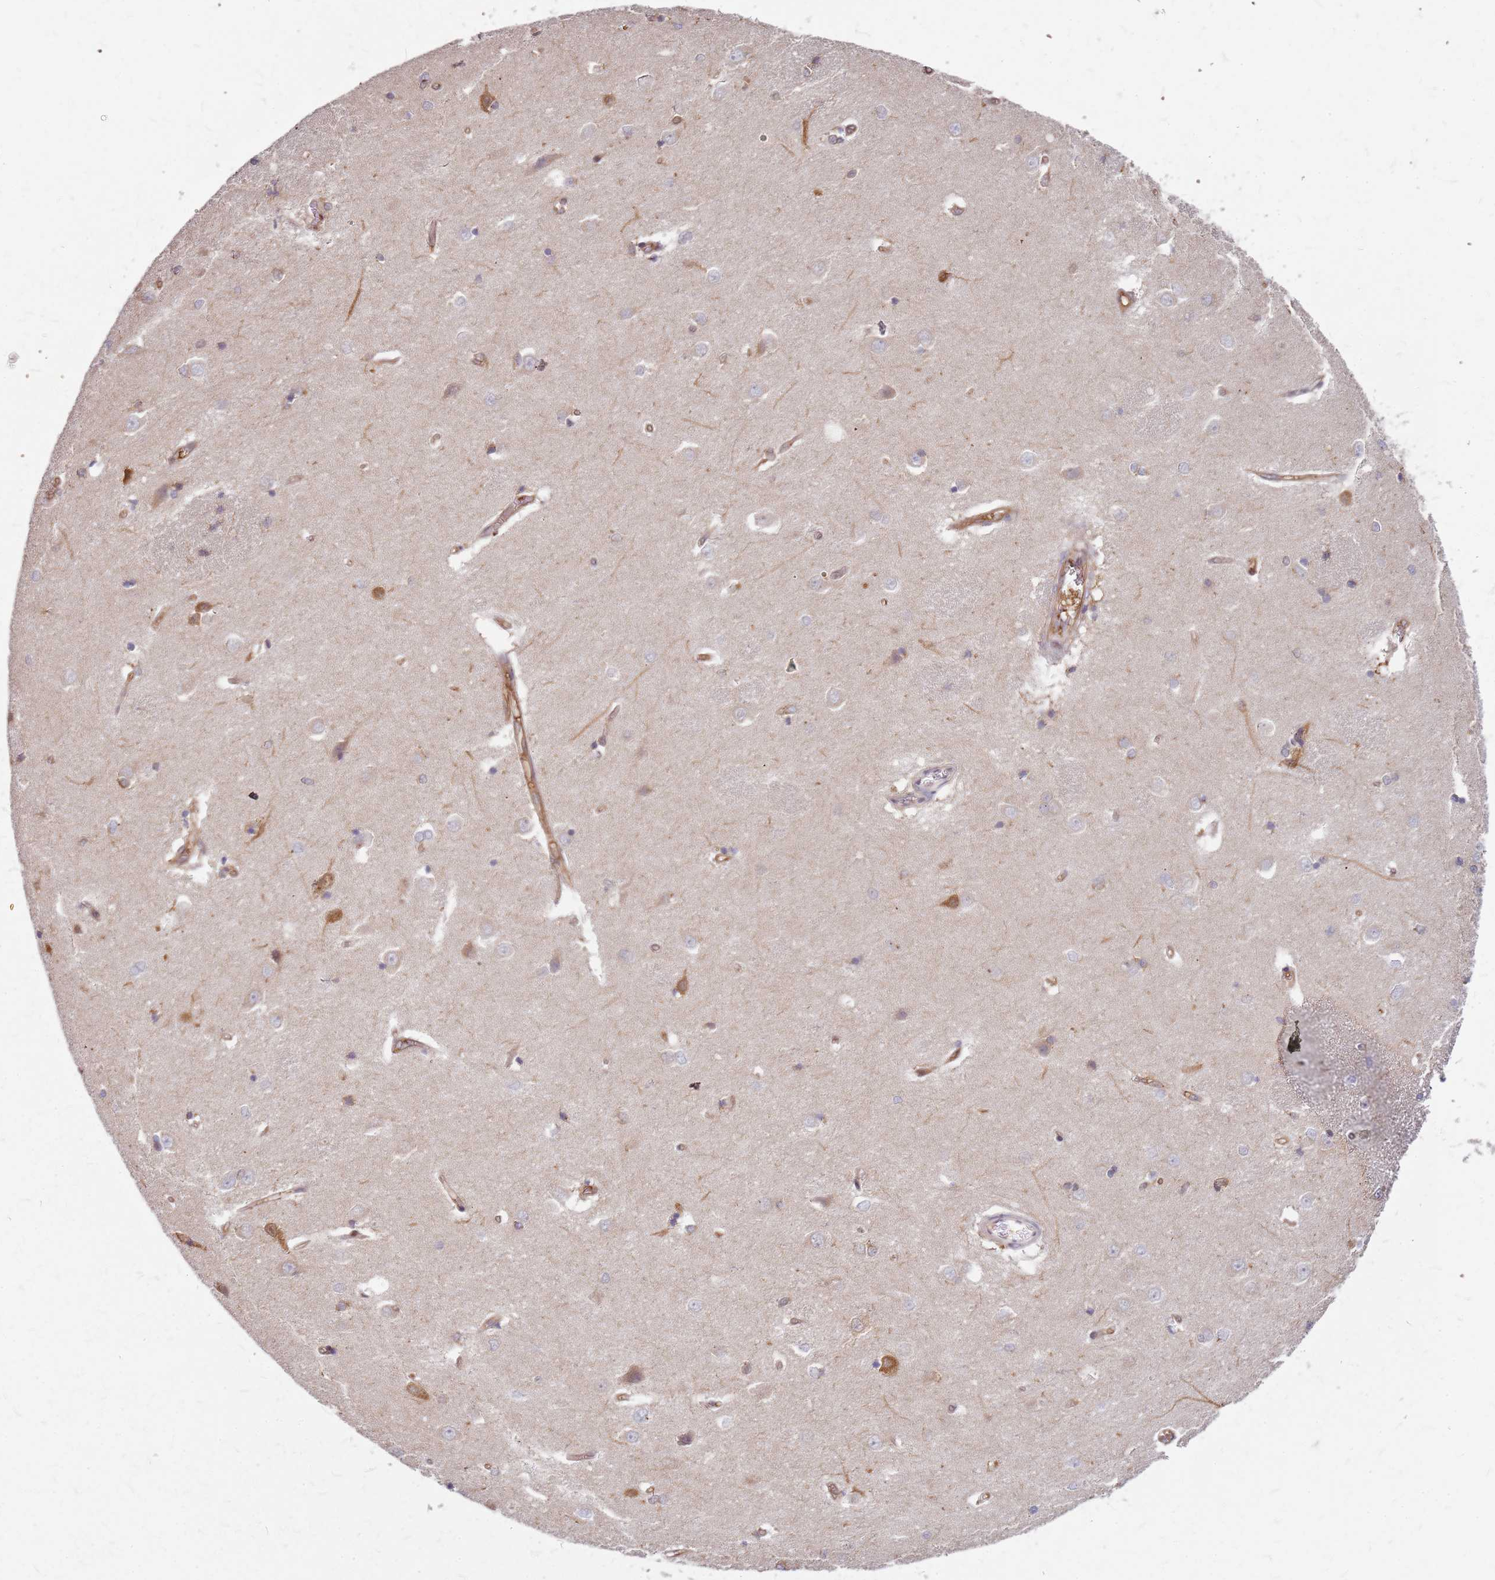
{"staining": {"intensity": "negative", "quantity": "none", "location": "none"}, "tissue": "caudate", "cell_type": "Glial cells", "image_type": "normal", "snomed": [{"axis": "morphology", "description": "Normal tissue, NOS"}, {"axis": "topography", "description": "Lateral ventricle wall"}], "caption": "The image displays no significant expression in glial cells of caudate. Brightfield microscopy of immunohistochemistry stained with DAB (3,3'-diaminobenzidine) (brown) and hematoxylin (blue), captured at high magnification.", "gene": "HDX", "patient": {"sex": "male", "age": 37}}